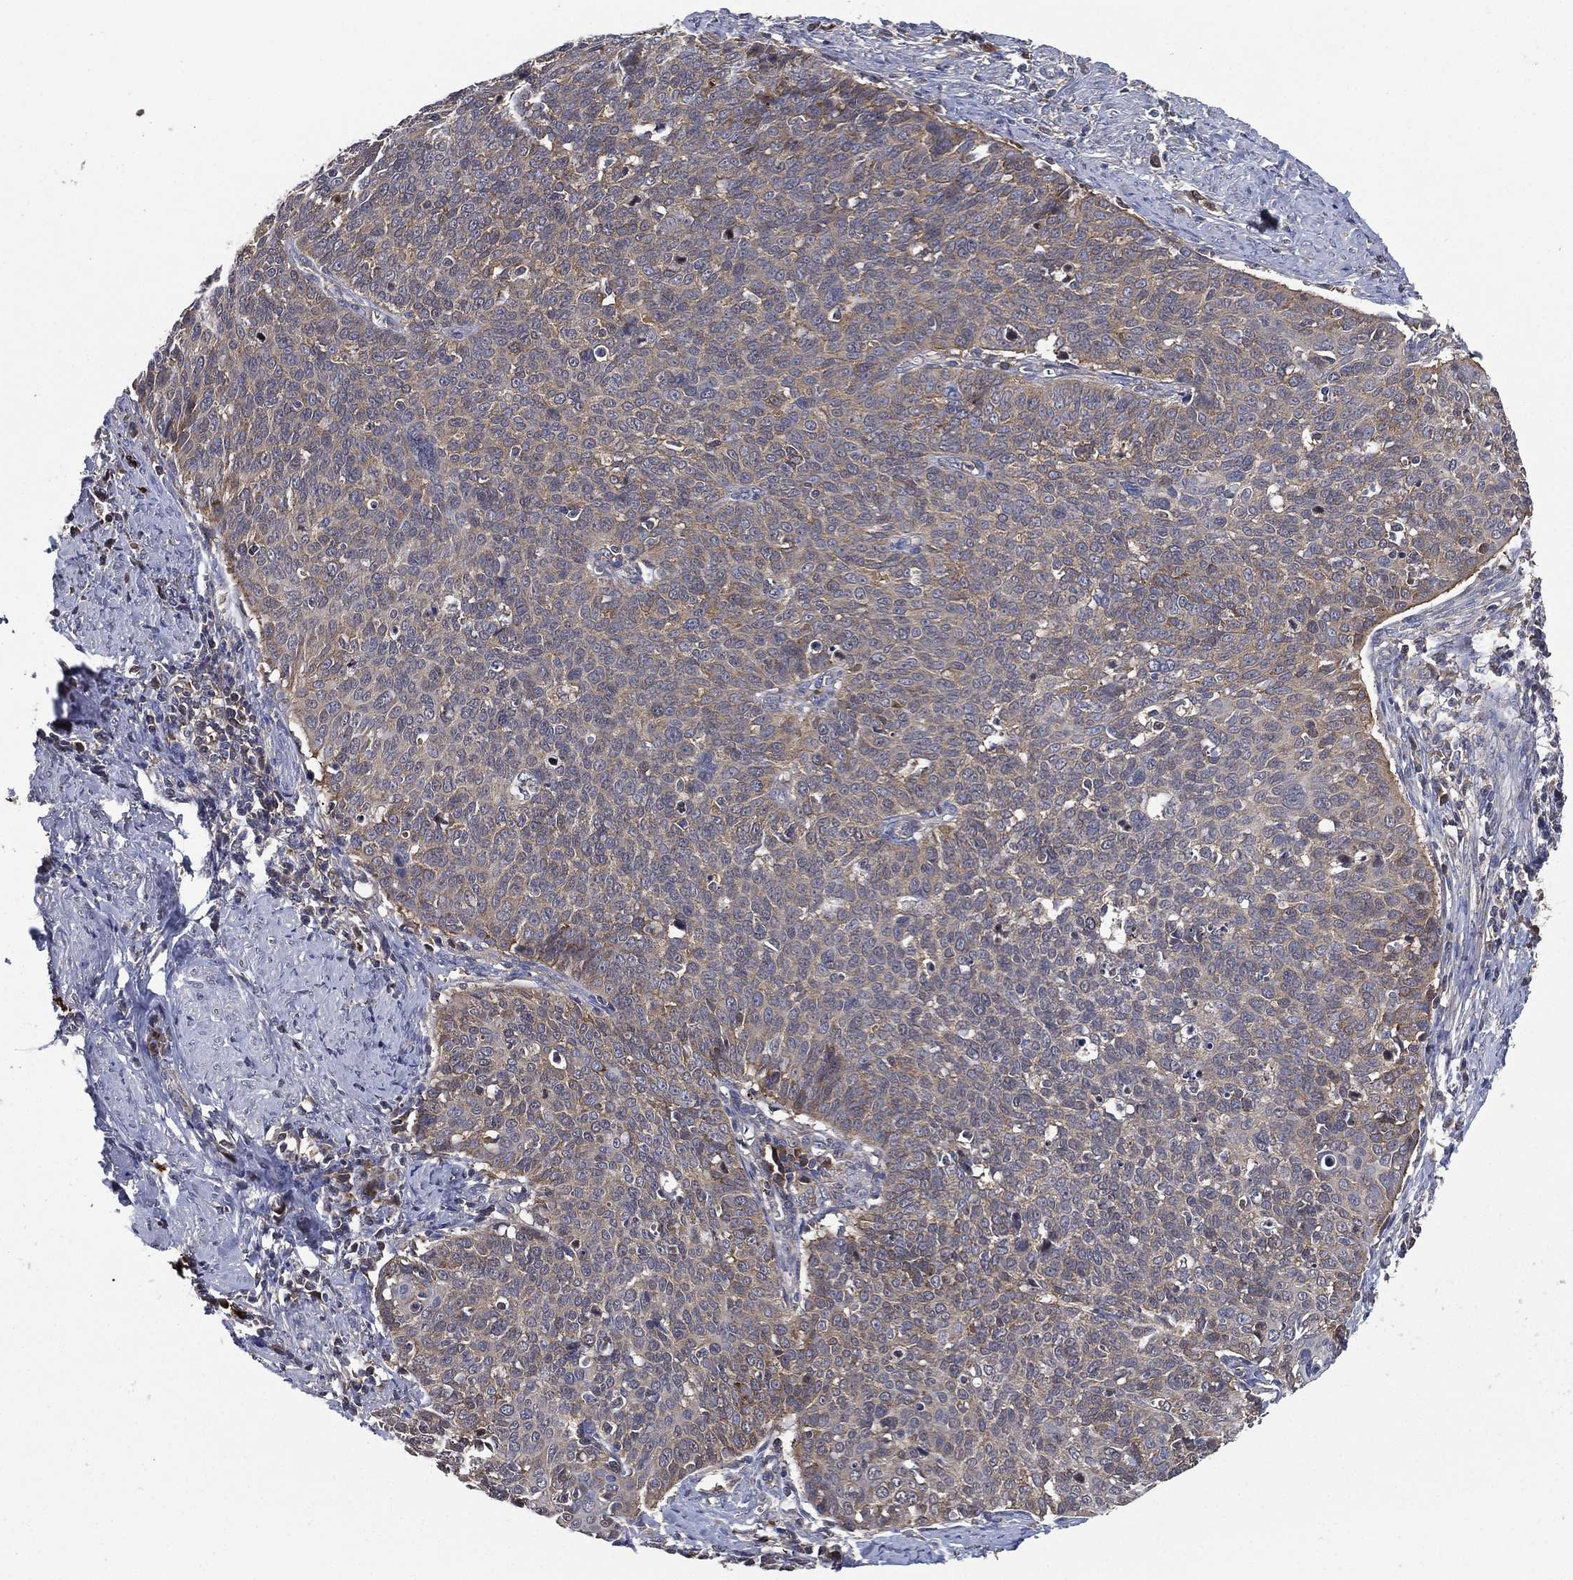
{"staining": {"intensity": "moderate", "quantity": ">75%", "location": "cytoplasmic/membranous"}, "tissue": "cervical cancer", "cell_type": "Tumor cells", "image_type": "cancer", "snomed": [{"axis": "morphology", "description": "Normal tissue, NOS"}, {"axis": "morphology", "description": "Squamous cell carcinoma, NOS"}, {"axis": "topography", "description": "Cervix"}], "caption": "The photomicrograph exhibits immunohistochemical staining of squamous cell carcinoma (cervical). There is moderate cytoplasmic/membranous positivity is appreciated in about >75% of tumor cells. The staining is performed using DAB (3,3'-diaminobenzidine) brown chromogen to label protein expression. The nuclei are counter-stained blue using hematoxylin.", "gene": "SMPD3", "patient": {"sex": "female", "age": 39}}